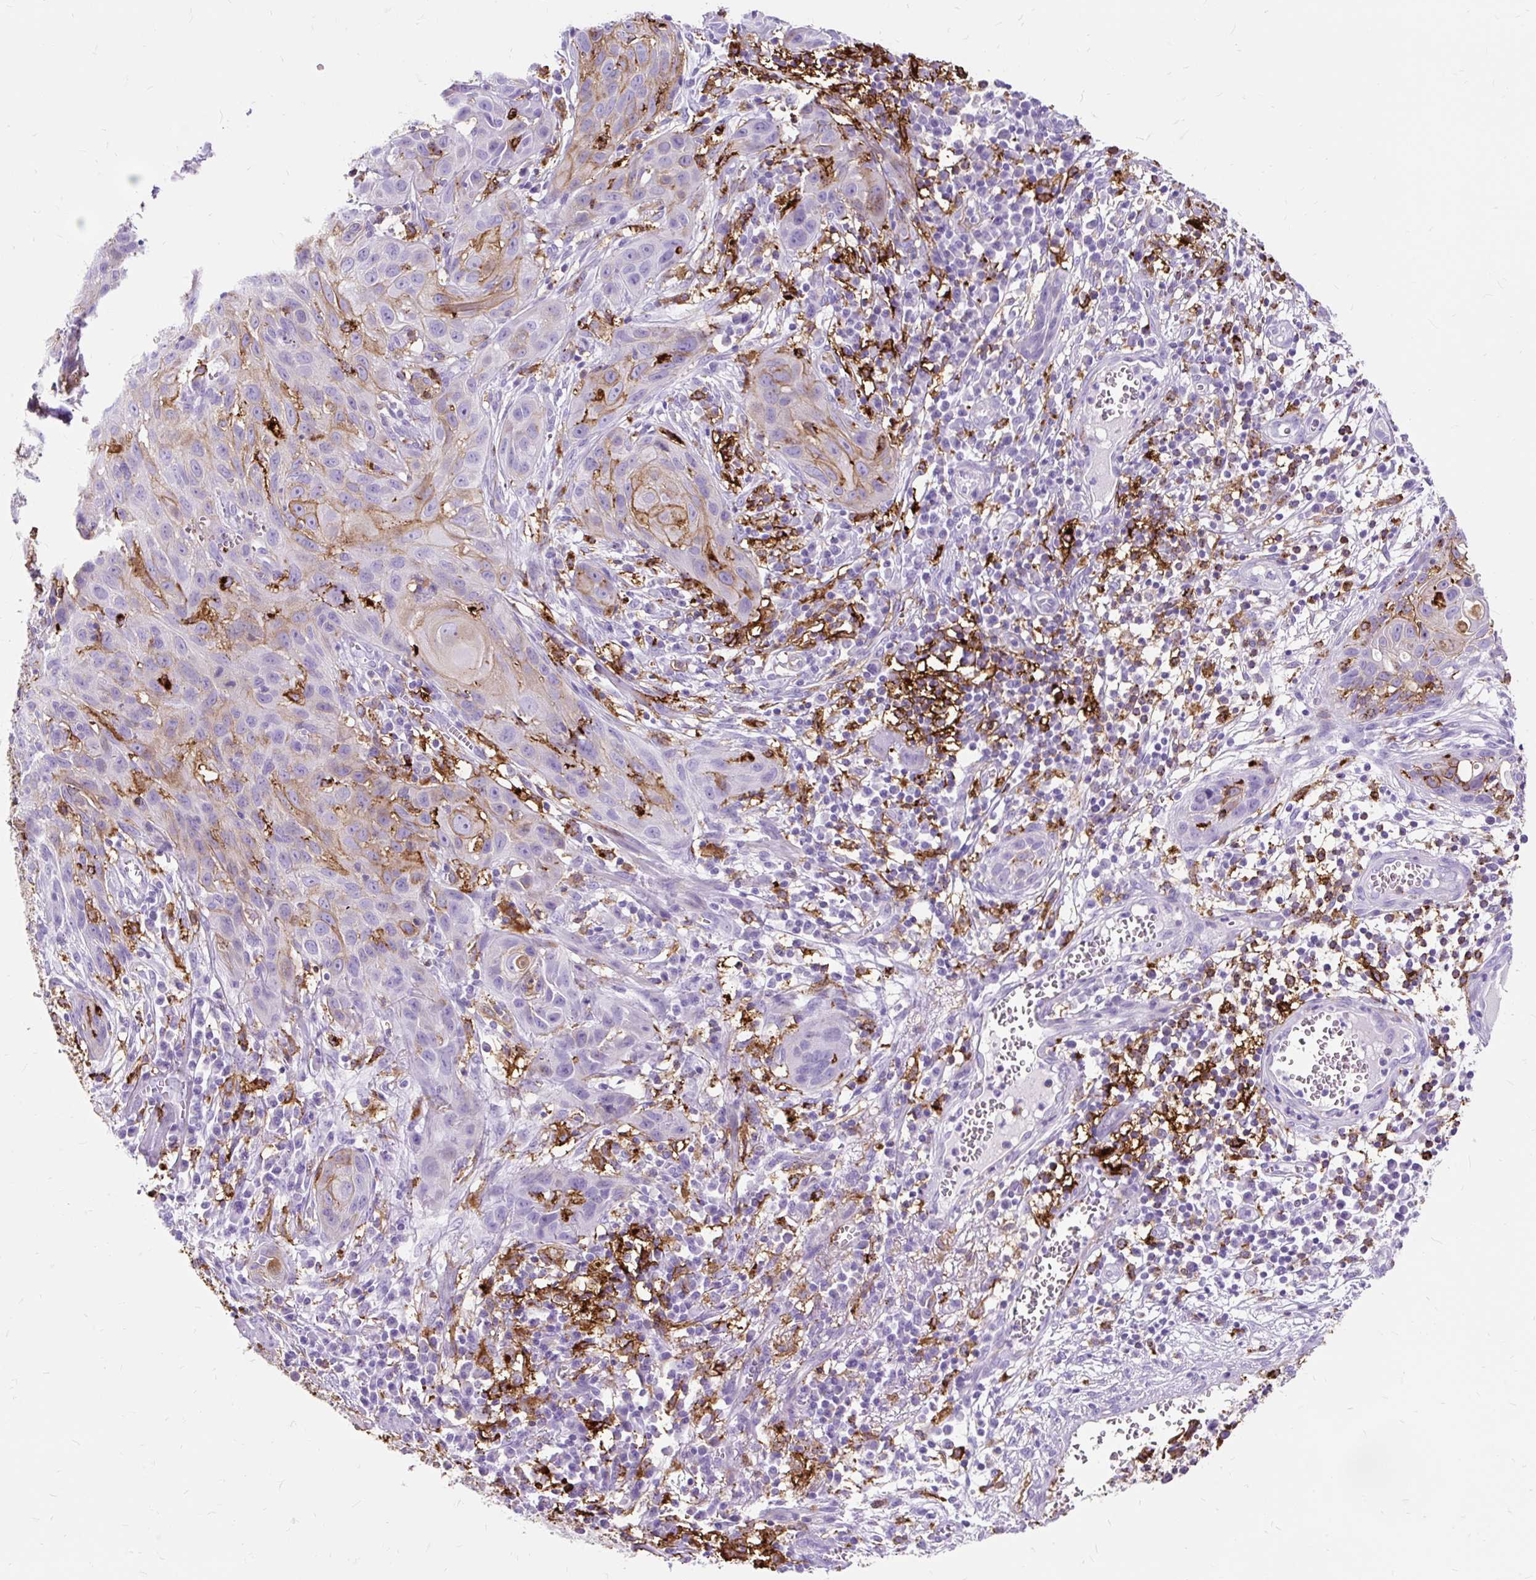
{"staining": {"intensity": "moderate", "quantity": "<25%", "location": "cytoplasmic/membranous"}, "tissue": "skin cancer", "cell_type": "Tumor cells", "image_type": "cancer", "snomed": [{"axis": "morphology", "description": "Squamous cell carcinoma, NOS"}, {"axis": "topography", "description": "Skin"}, {"axis": "topography", "description": "Vulva"}], "caption": "DAB (3,3'-diaminobenzidine) immunohistochemical staining of skin squamous cell carcinoma shows moderate cytoplasmic/membranous protein positivity in about <25% of tumor cells. (Brightfield microscopy of DAB IHC at high magnification).", "gene": "HLA-DRA", "patient": {"sex": "female", "age": 83}}